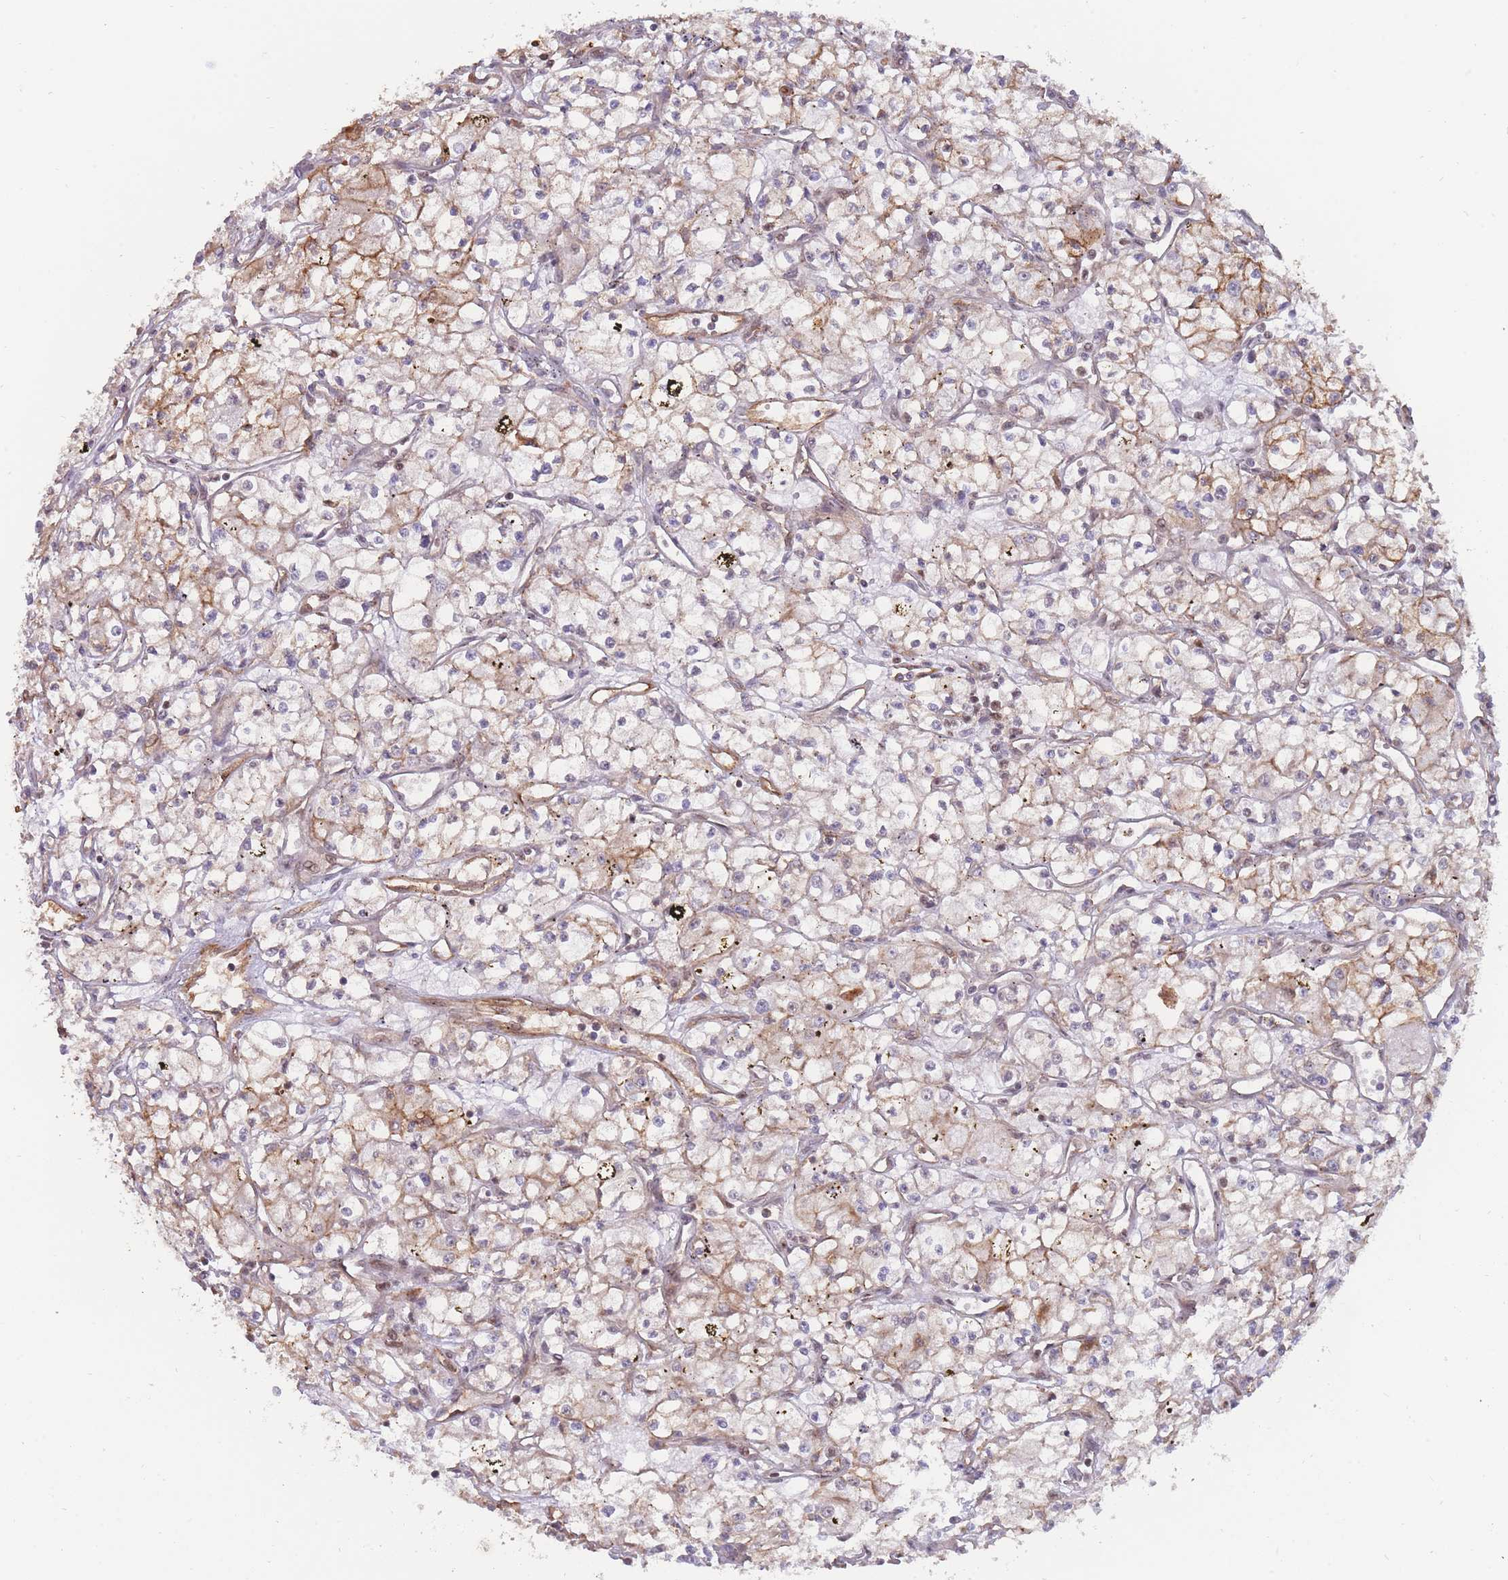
{"staining": {"intensity": "moderate", "quantity": "<25%", "location": "cytoplasmic/membranous"}, "tissue": "renal cancer", "cell_type": "Tumor cells", "image_type": "cancer", "snomed": [{"axis": "morphology", "description": "Adenocarcinoma, NOS"}, {"axis": "topography", "description": "Kidney"}], "caption": "Tumor cells show moderate cytoplasmic/membranous positivity in approximately <25% of cells in renal adenocarcinoma.", "gene": "BOD1L1", "patient": {"sex": "male", "age": 59}}